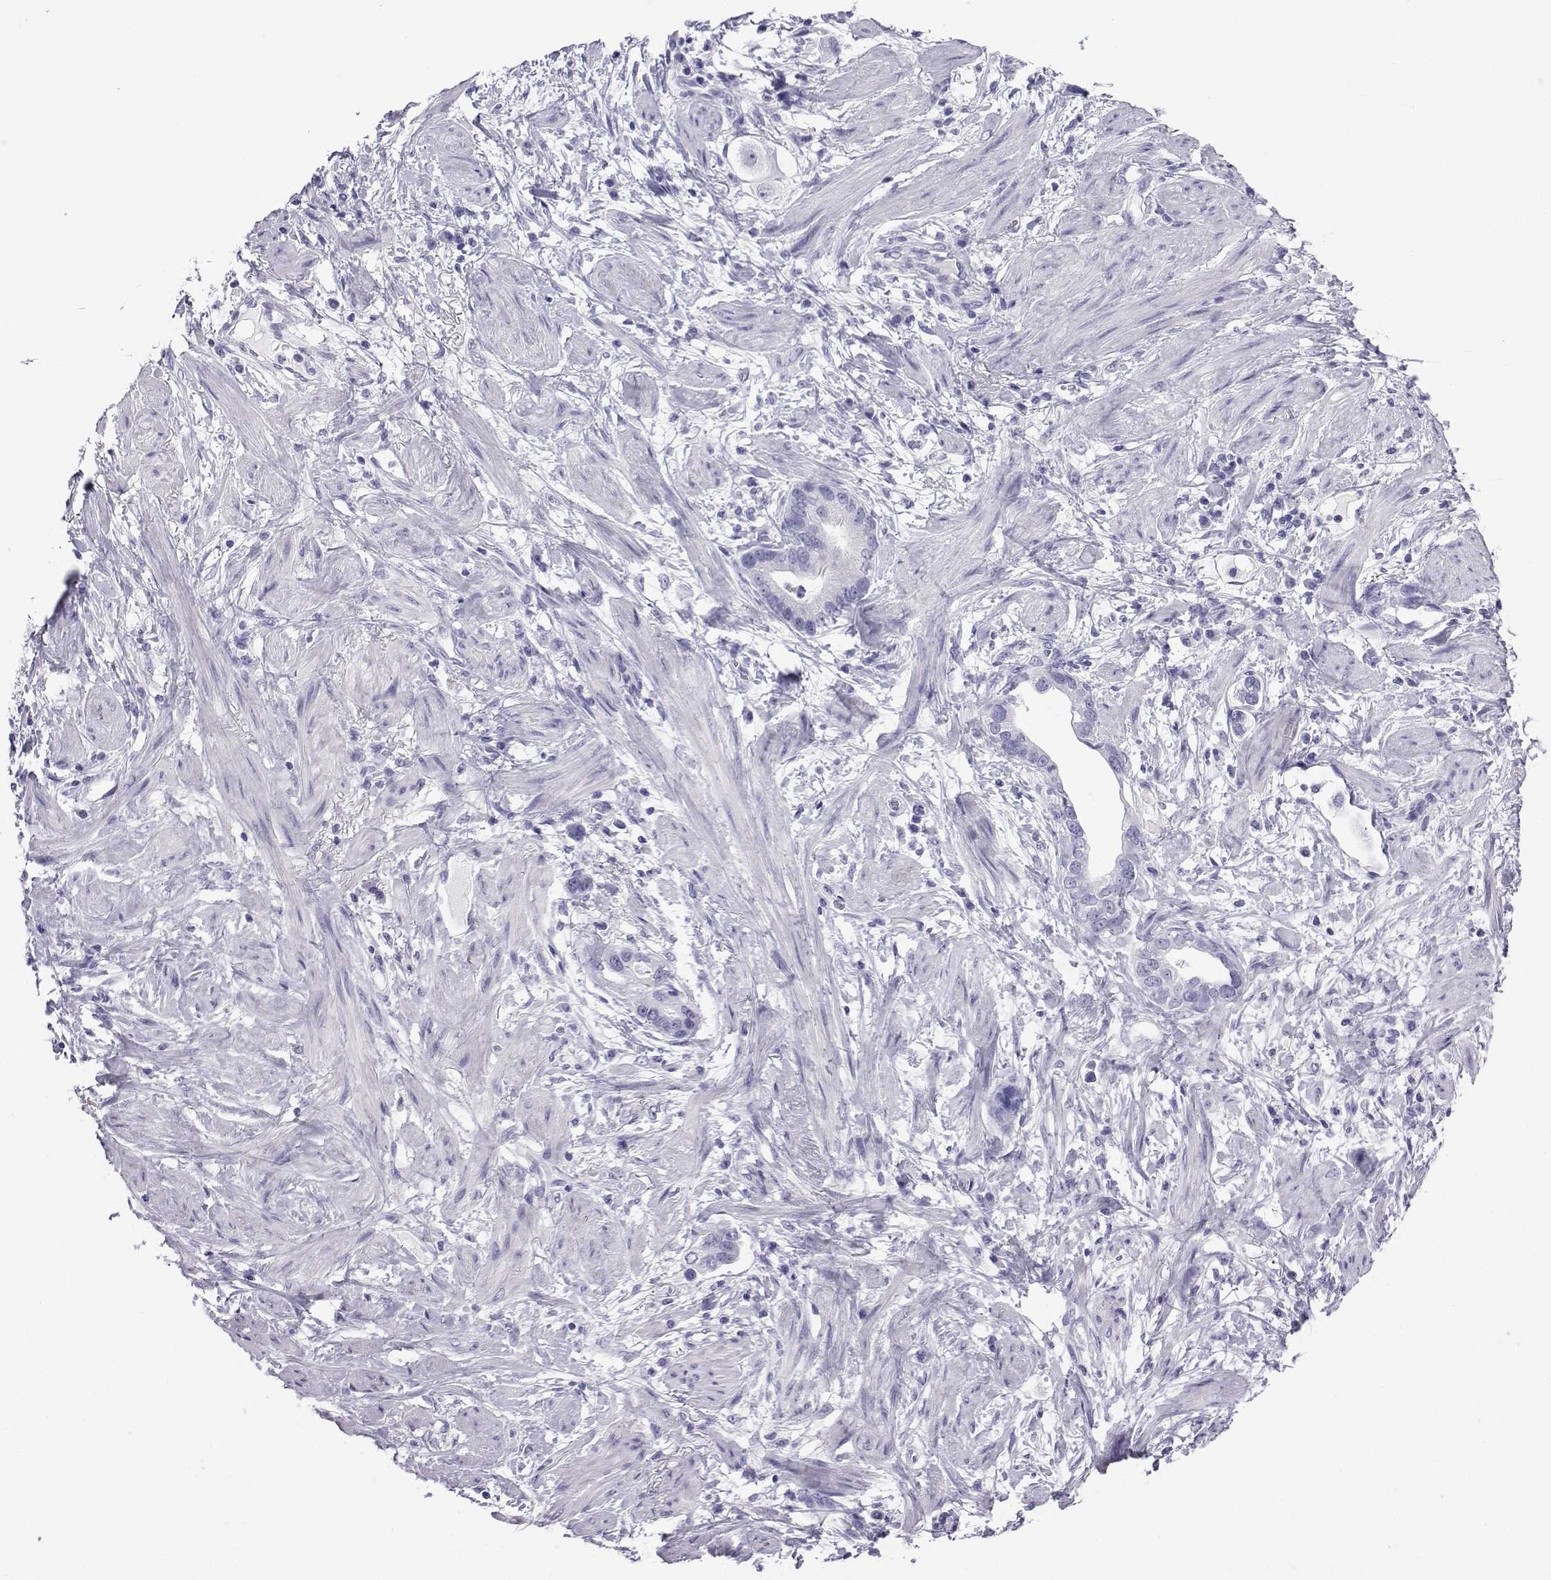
{"staining": {"intensity": "negative", "quantity": "none", "location": "none"}, "tissue": "stomach cancer", "cell_type": "Tumor cells", "image_type": "cancer", "snomed": [{"axis": "morphology", "description": "Adenocarcinoma, NOS"}, {"axis": "topography", "description": "Stomach, lower"}], "caption": "This is a photomicrograph of immunohistochemistry (IHC) staining of stomach cancer, which shows no expression in tumor cells.", "gene": "ACTL7A", "patient": {"sex": "female", "age": 93}}